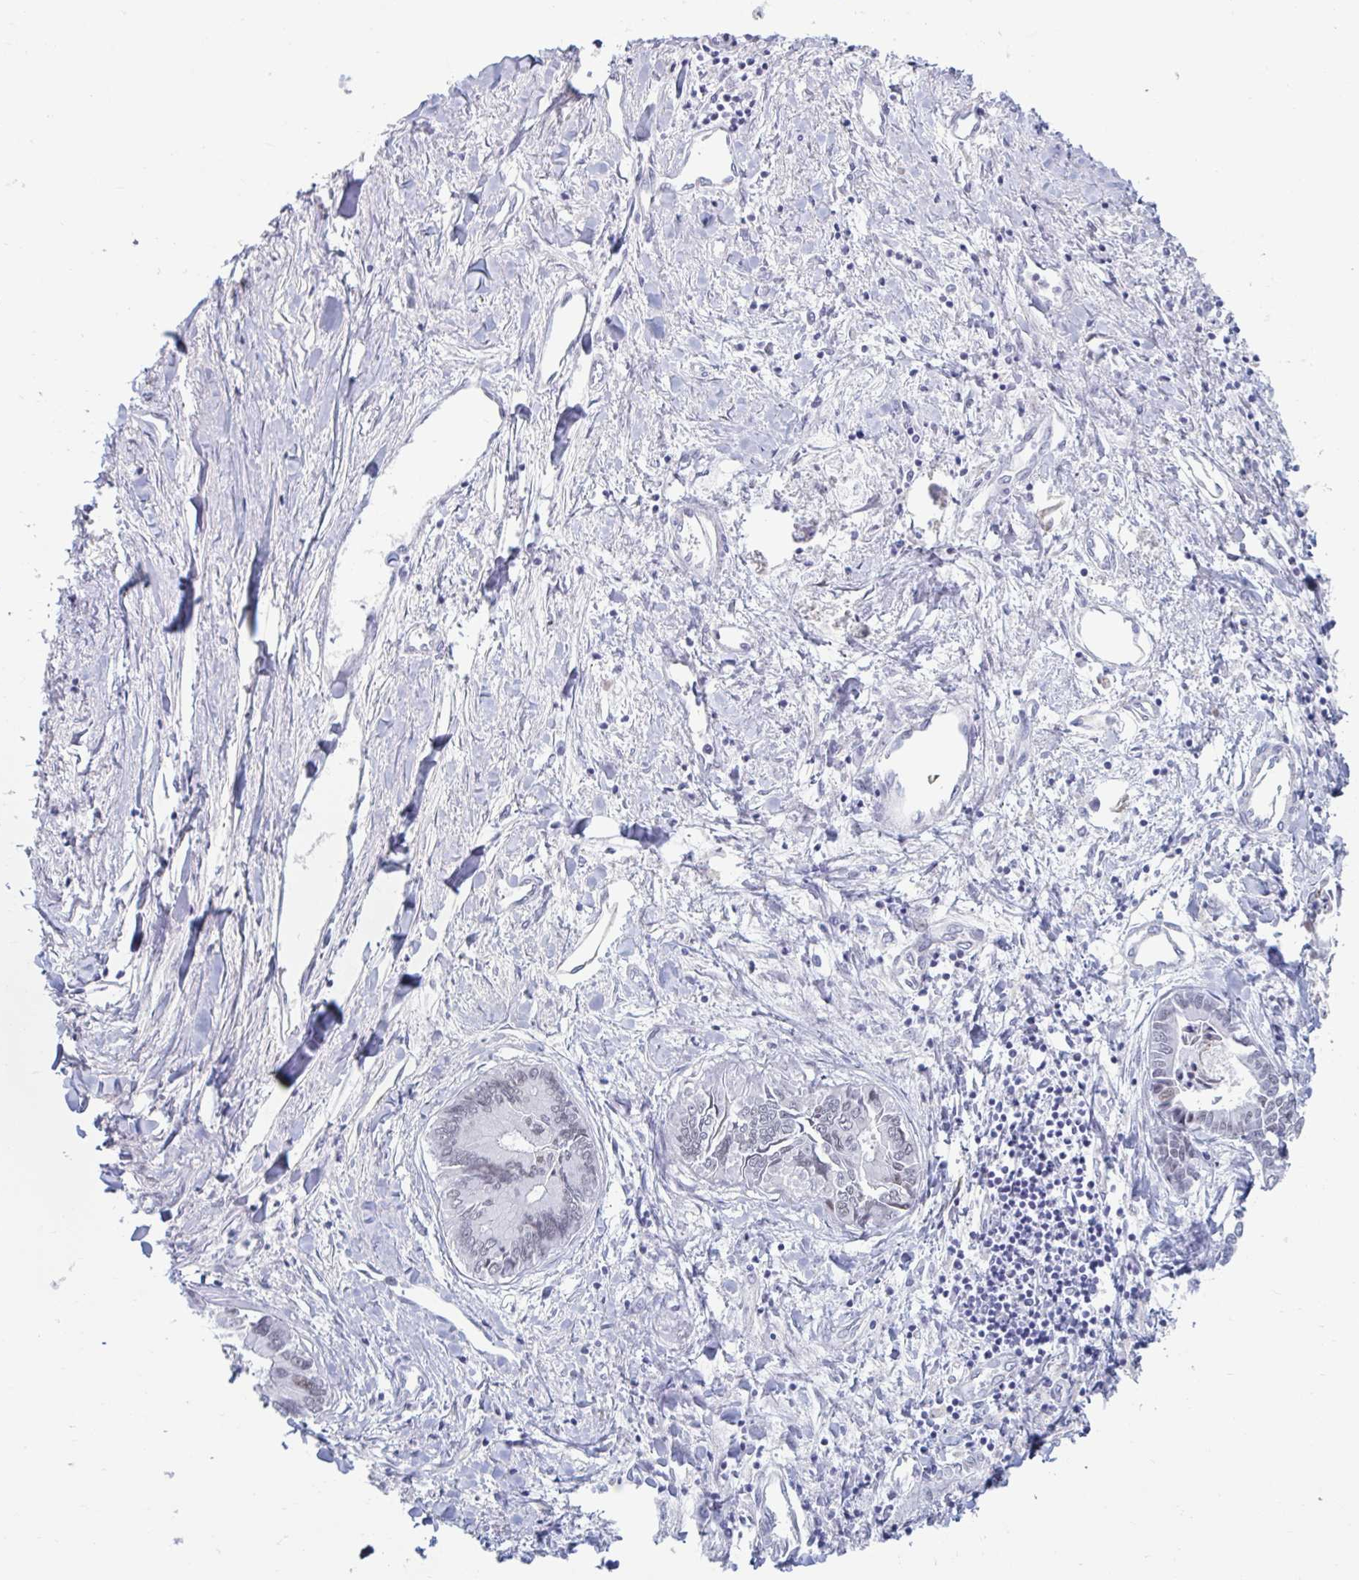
{"staining": {"intensity": "negative", "quantity": "none", "location": "none"}, "tissue": "liver cancer", "cell_type": "Tumor cells", "image_type": "cancer", "snomed": [{"axis": "morphology", "description": "Cholangiocarcinoma"}, {"axis": "topography", "description": "Liver"}], "caption": "IHC micrograph of neoplastic tissue: human cholangiocarcinoma (liver) stained with DAB demonstrates no significant protein expression in tumor cells.", "gene": "MSMB", "patient": {"sex": "male", "age": 66}}